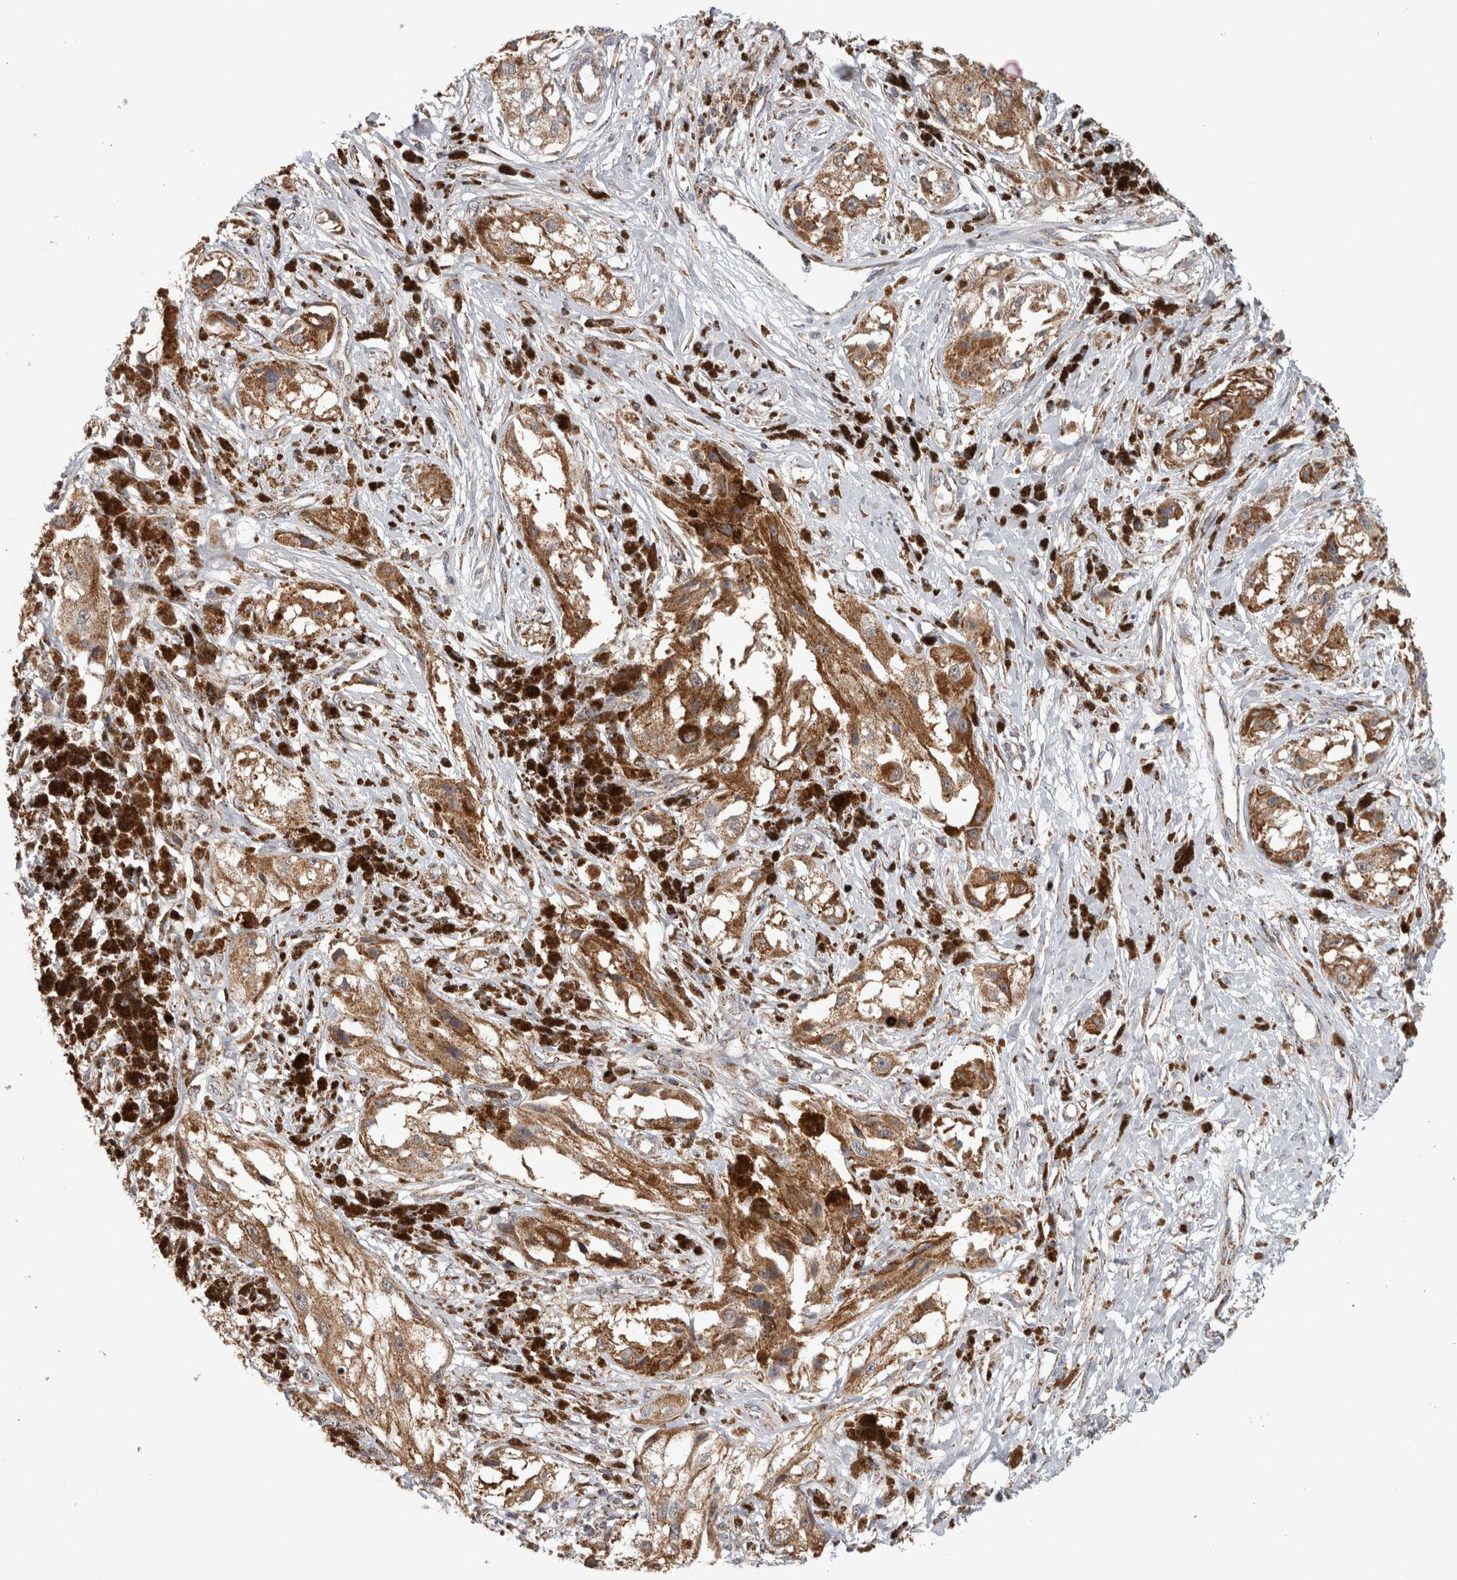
{"staining": {"intensity": "moderate", "quantity": ">75%", "location": "cytoplasmic/membranous"}, "tissue": "melanoma", "cell_type": "Tumor cells", "image_type": "cancer", "snomed": [{"axis": "morphology", "description": "Malignant melanoma, NOS"}, {"axis": "topography", "description": "Skin"}], "caption": "Tumor cells show medium levels of moderate cytoplasmic/membranous expression in about >75% of cells in malignant melanoma.", "gene": "ST8SIA1", "patient": {"sex": "male", "age": 88}}